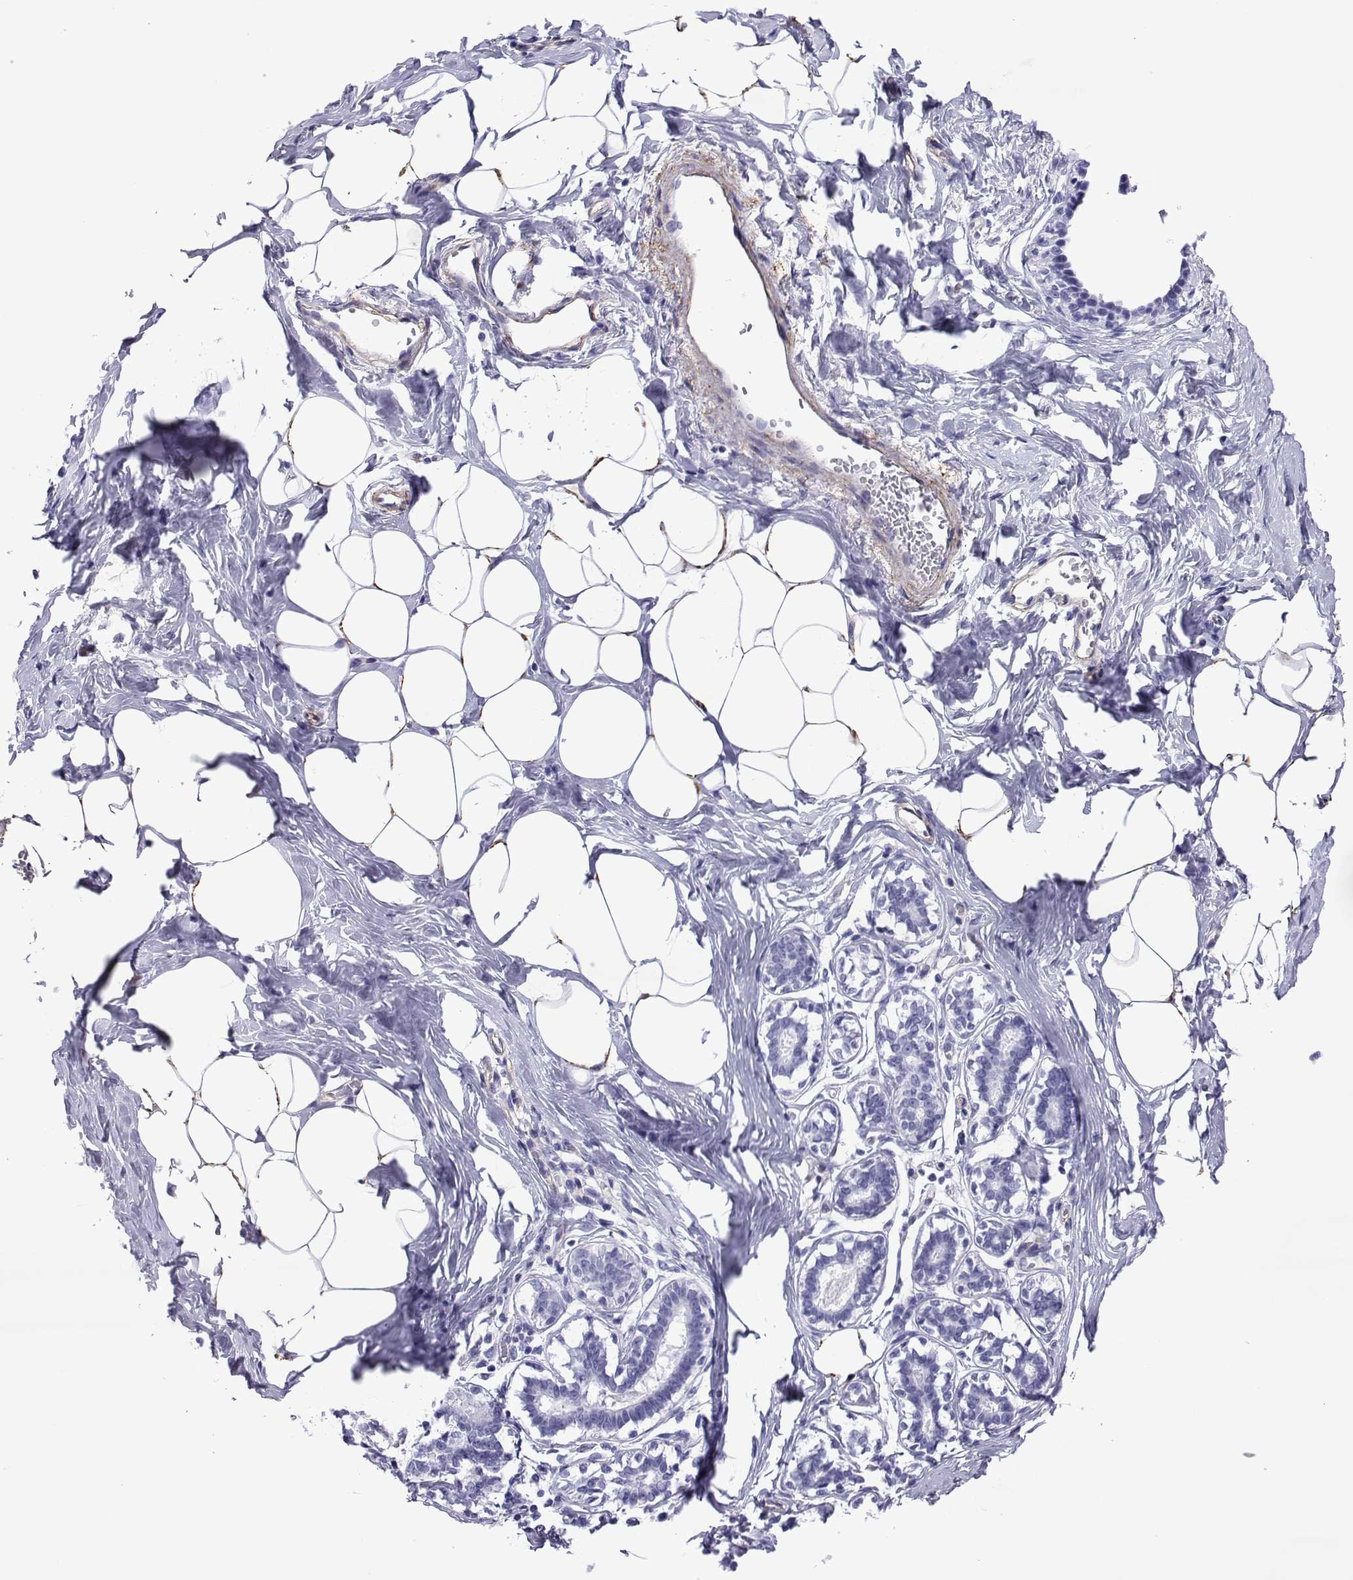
{"staining": {"intensity": "moderate", "quantity": "<25%", "location": "cytoplasmic/membranous"}, "tissue": "breast", "cell_type": "Adipocytes", "image_type": "normal", "snomed": [{"axis": "morphology", "description": "Normal tissue, NOS"}, {"axis": "morphology", "description": "Lobular carcinoma, in situ"}, {"axis": "topography", "description": "Breast"}], "caption": "DAB immunohistochemical staining of unremarkable breast exhibits moderate cytoplasmic/membranous protein positivity in about <25% of adipocytes.", "gene": "SPANXA1", "patient": {"sex": "female", "age": 35}}